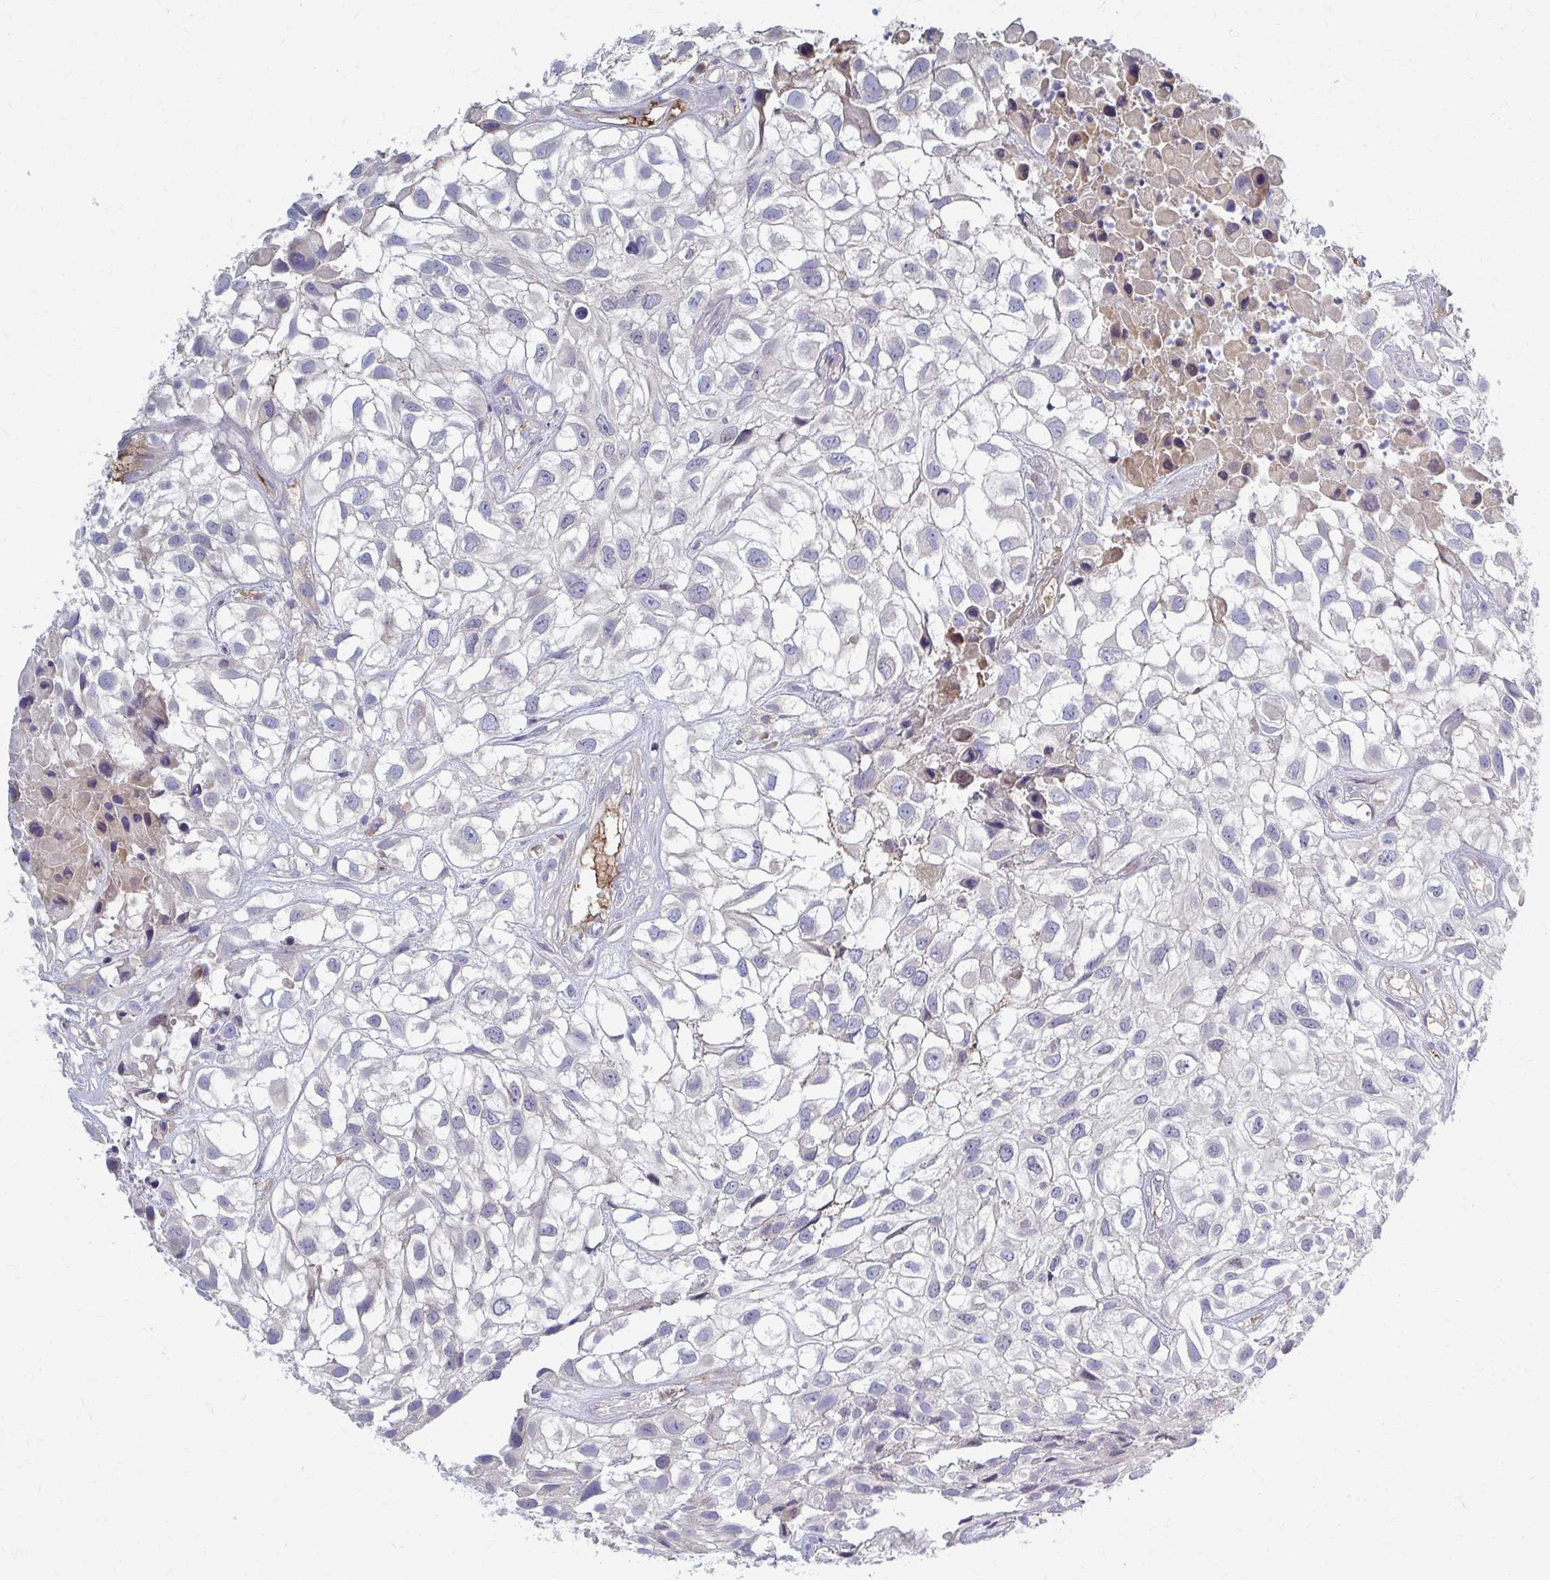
{"staining": {"intensity": "negative", "quantity": "none", "location": "none"}, "tissue": "urothelial cancer", "cell_type": "Tumor cells", "image_type": "cancer", "snomed": [{"axis": "morphology", "description": "Urothelial carcinoma, High grade"}, {"axis": "topography", "description": "Urinary bladder"}], "caption": "The photomicrograph demonstrates no significant expression in tumor cells of urothelial cancer.", "gene": "MCRIP2", "patient": {"sex": "male", "age": 56}}